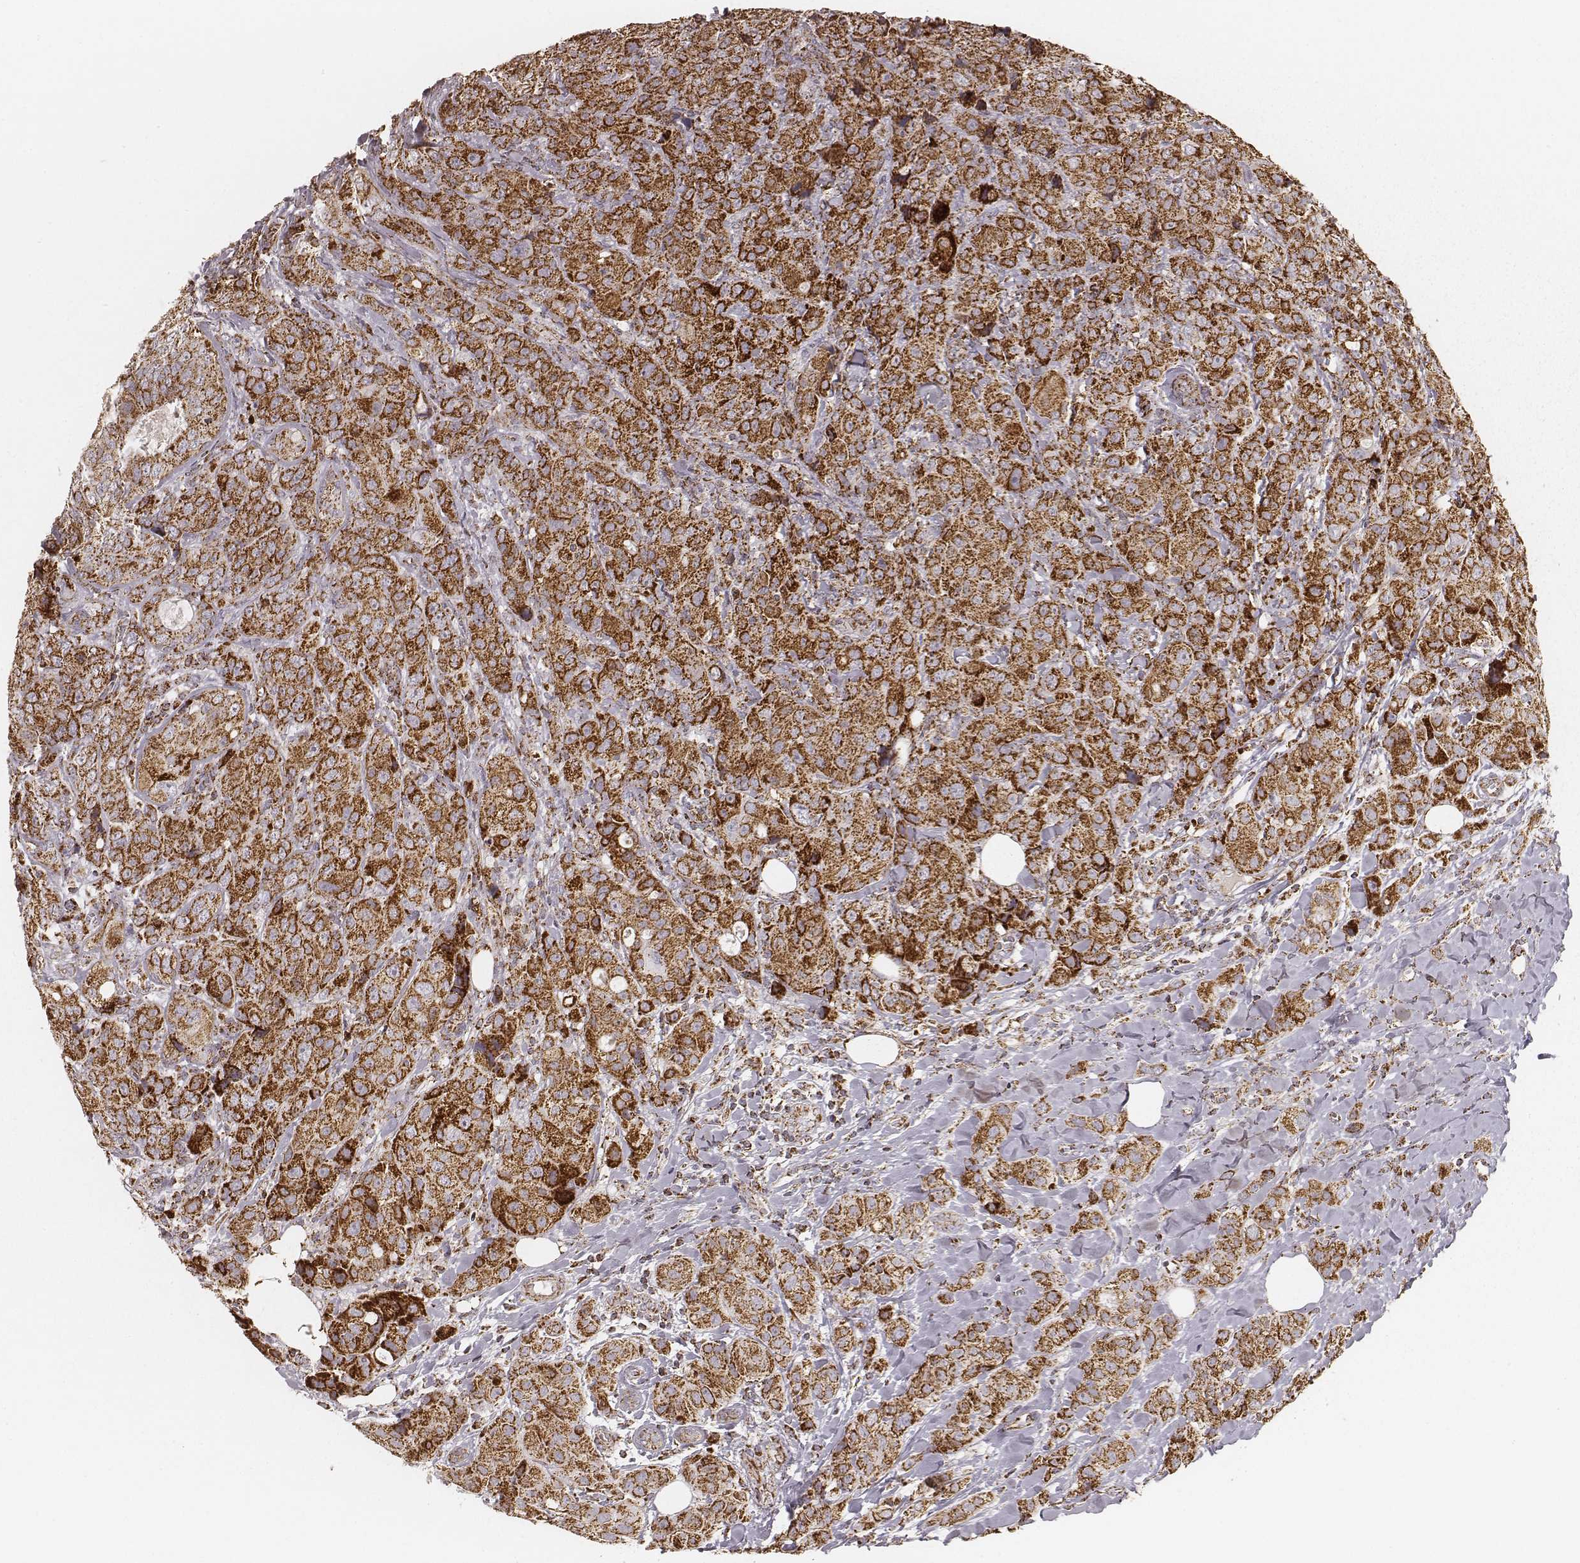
{"staining": {"intensity": "strong", "quantity": ">75%", "location": "cytoplasmic/membranous"}, "tissue": "breast cancer", "cell_type": "Tumor cells", "image_type": "cancer", "snomed": [{"axis": "morphology", "description": "Duct carcinoma"}, {"axis": "topography", "description": "Breast"}], "caption": "A high-resolution histopathology image shows IHC staining of breast cancer, which demonstrates strong cytoplasmic/membranous staining in about >75% of tumor cells.", "gene": "CS", "patient": {"sex": "female", "age": 43}}